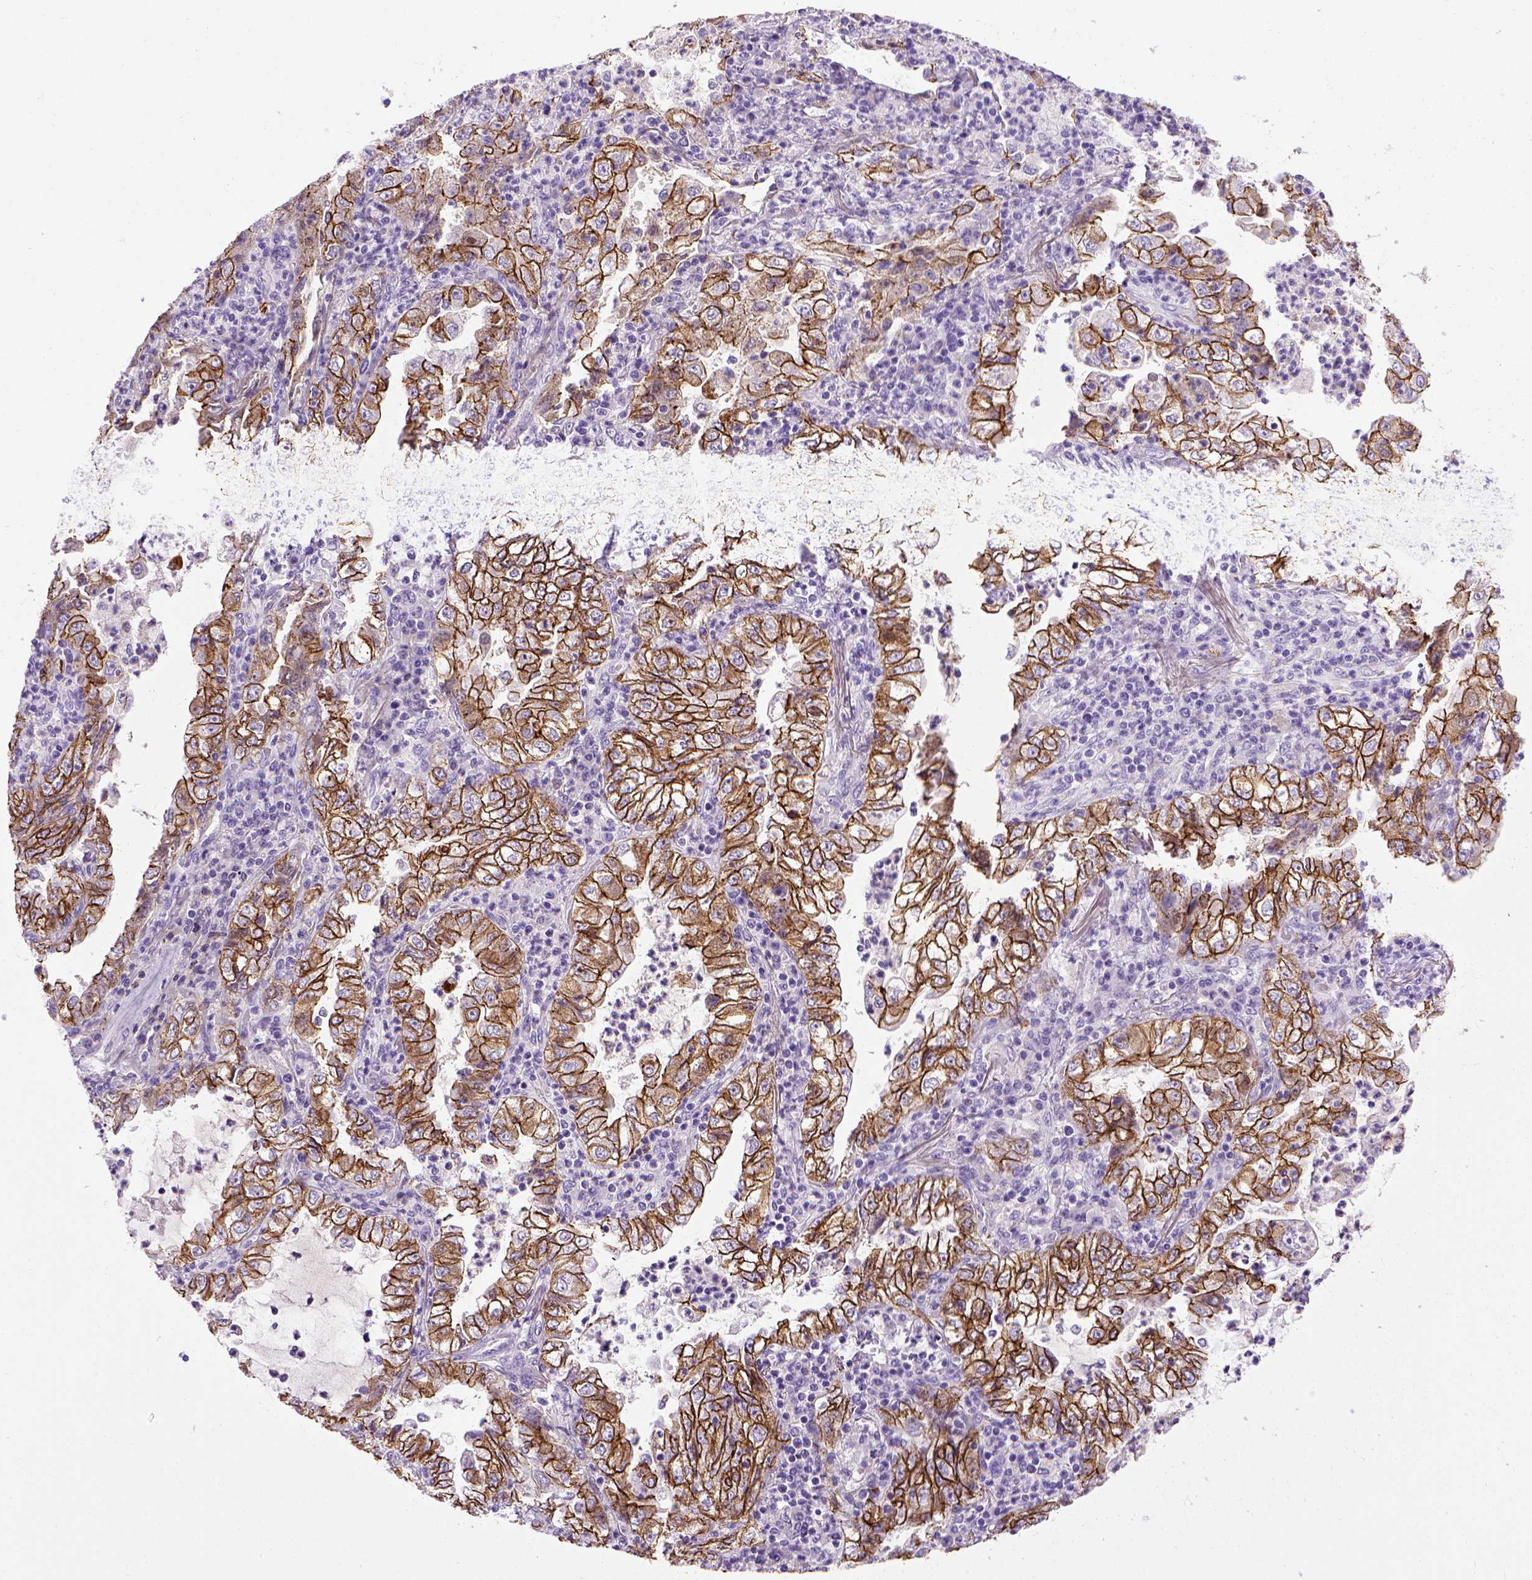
{"staining": {"intensity": "strong", "quantity": ">75%", "location": "cytoplasmic/membranous"}, "tissue": "lung cancer", "cell_type": "Tumor cells", "image_type": "cancer", "snomed": [{"axis": "morphology", "description": "Adenocarcinoma, NOS"}, {"axis": "topography", "description": "Lung"}], "caption": "A histopathology image of lung cancer (adenocarcinoma) stained for a protein reveals strong cytoplasmic/membranous brown staining in tumor cells. Nuclei are stained in blue.", "gene": "CDH1", "patient": {"sex": "female", "age": 73}}